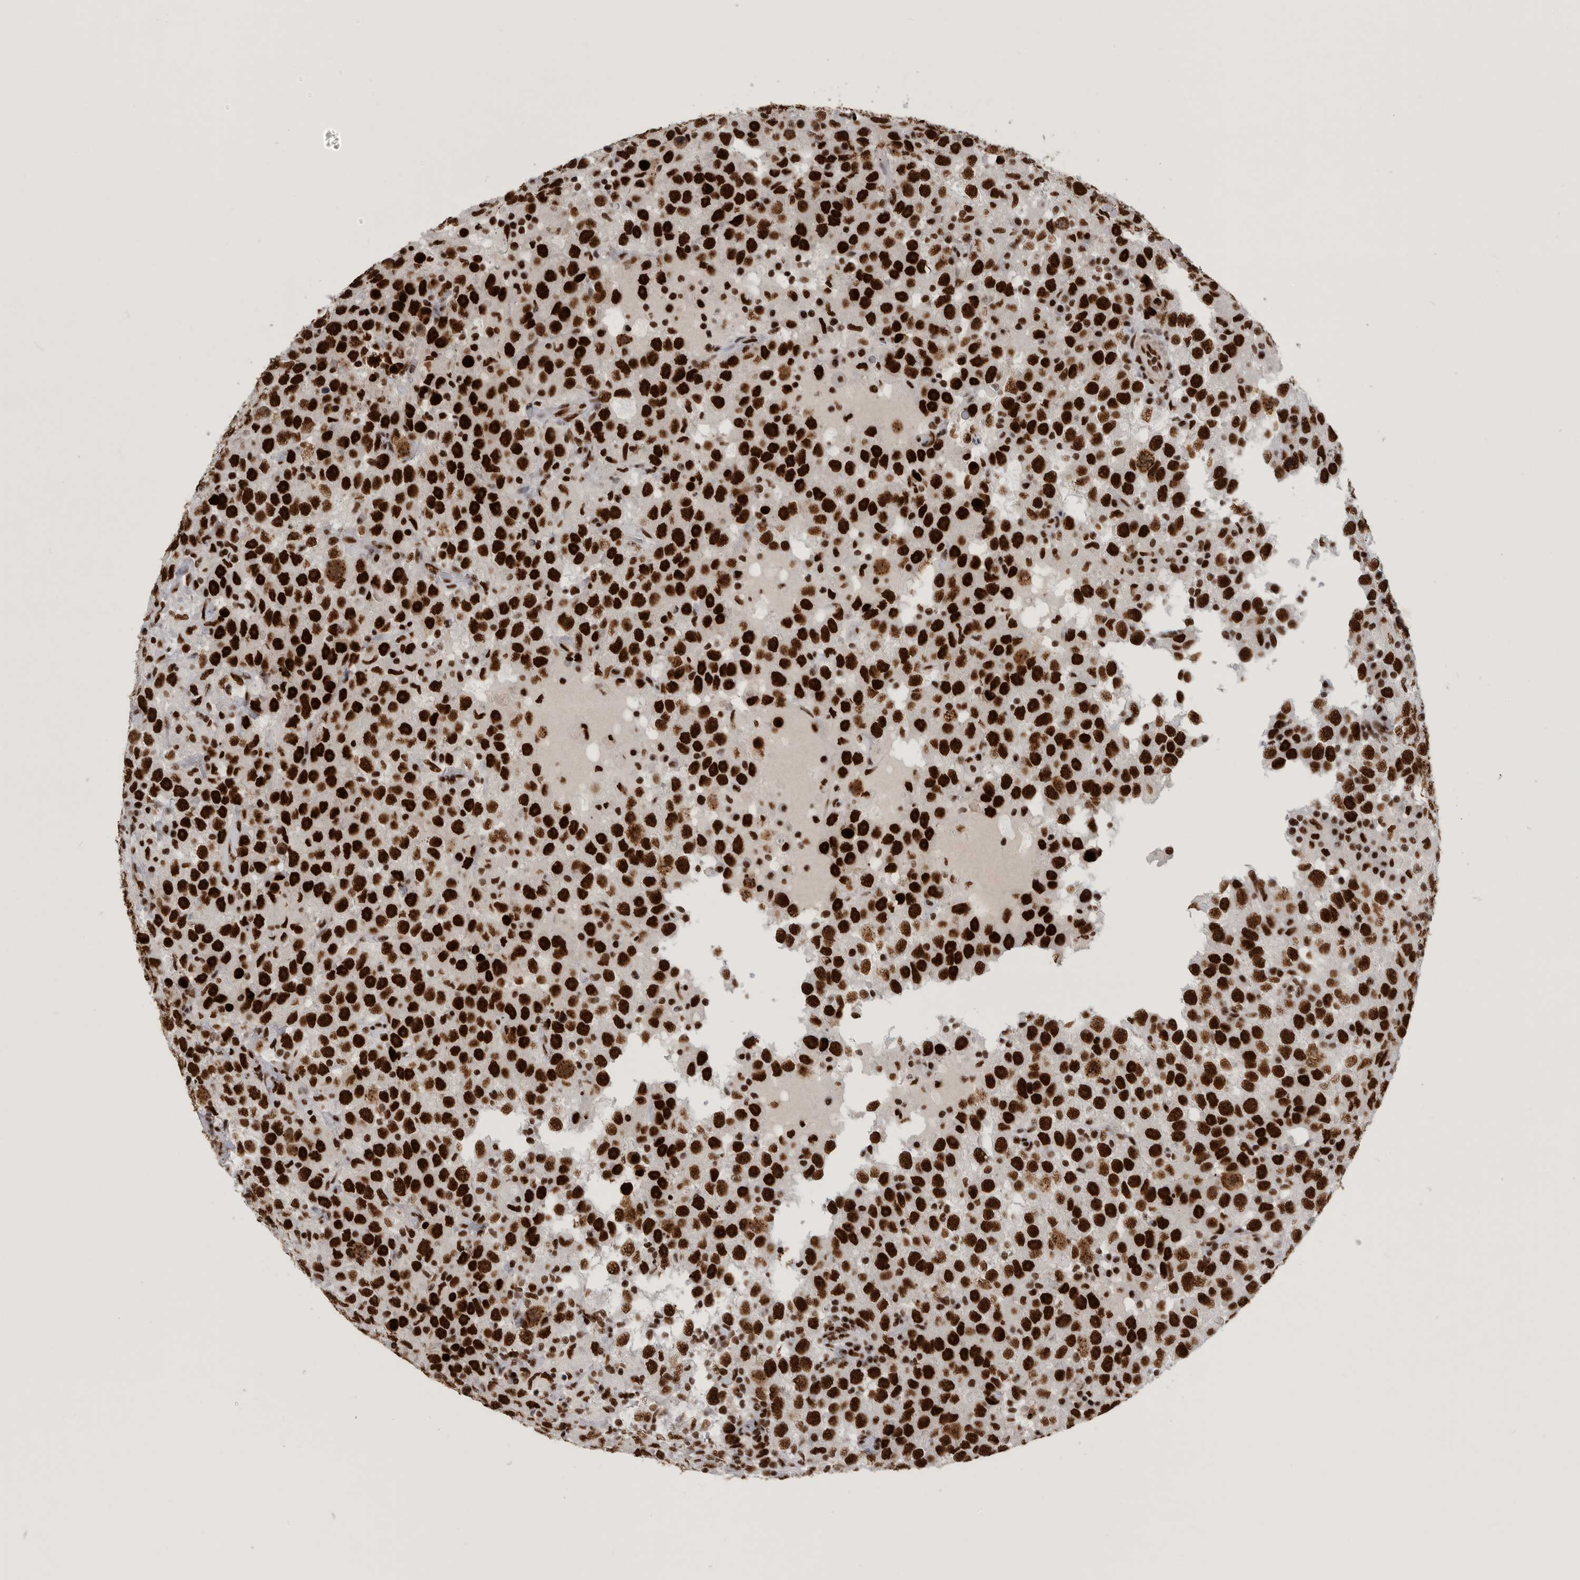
{"staining": {"intensity": "strong", "quantity": ">75%", "location": "nuclear"}, "tissue": "testis cancer", "cell_type": "Tumor cells", "image_type": "cancer", "snomed": [{"axis": "morphology", "description": "Seminoma, NOS"}, {"axis": "topography", "description": "Testis"}], "caption": "Tumor cells show high levels of strong nuclear expression in about >75% of cells in human testis cancer (seminoma). (DAB (3,3'-diaminobenzidine) IHC, brown staining for protein, blue staining for nuclei).", "gene": "BCLAF1", "patient": {"sex": "male", "age": 41}}